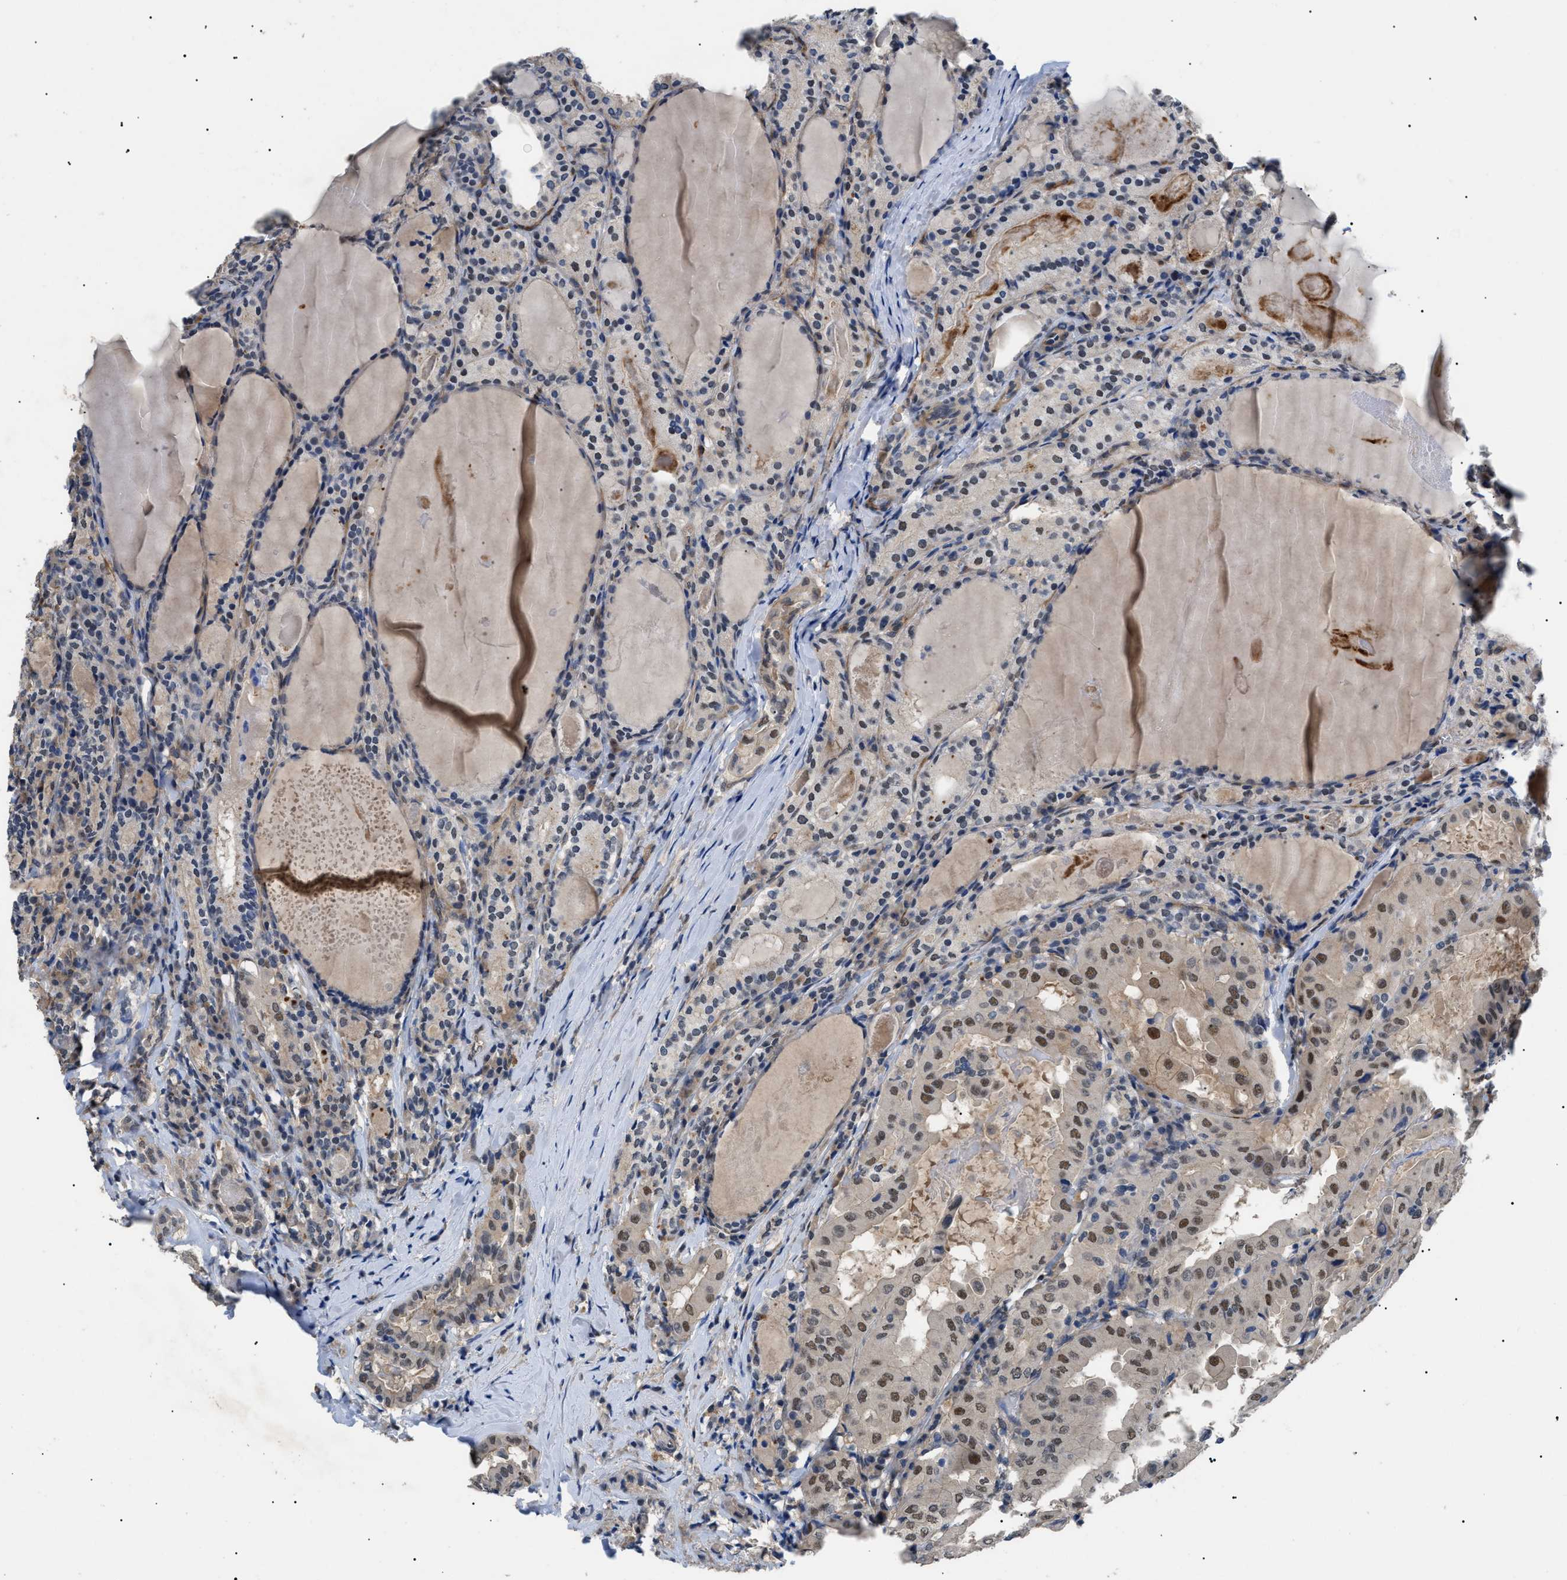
{"staining": {"intensity": "weak", "quantity": ">75%", "location": "cytoplasmic/membranous,nuclear"}, "tissue": "thyroid cancer", "cell_type": "Tumor cells", "image_type": "cancer", "snomed": [{"axis": "morphology", "description": "Papillary adenocarcinoma, NOS"}, {"axis": "topography", "description": "Thyroid gland"}], "caption": "Immunohistochemistry (IHC) (DAB (3,3'-diaminobenzidine)) staining of thyroid cancer displays weak cytoplasmic/membranous and nuclear protein positivity in about >75% of tumor cells.", "gene": "CRCP", "patient": {"sex": "female", "age": 42}}